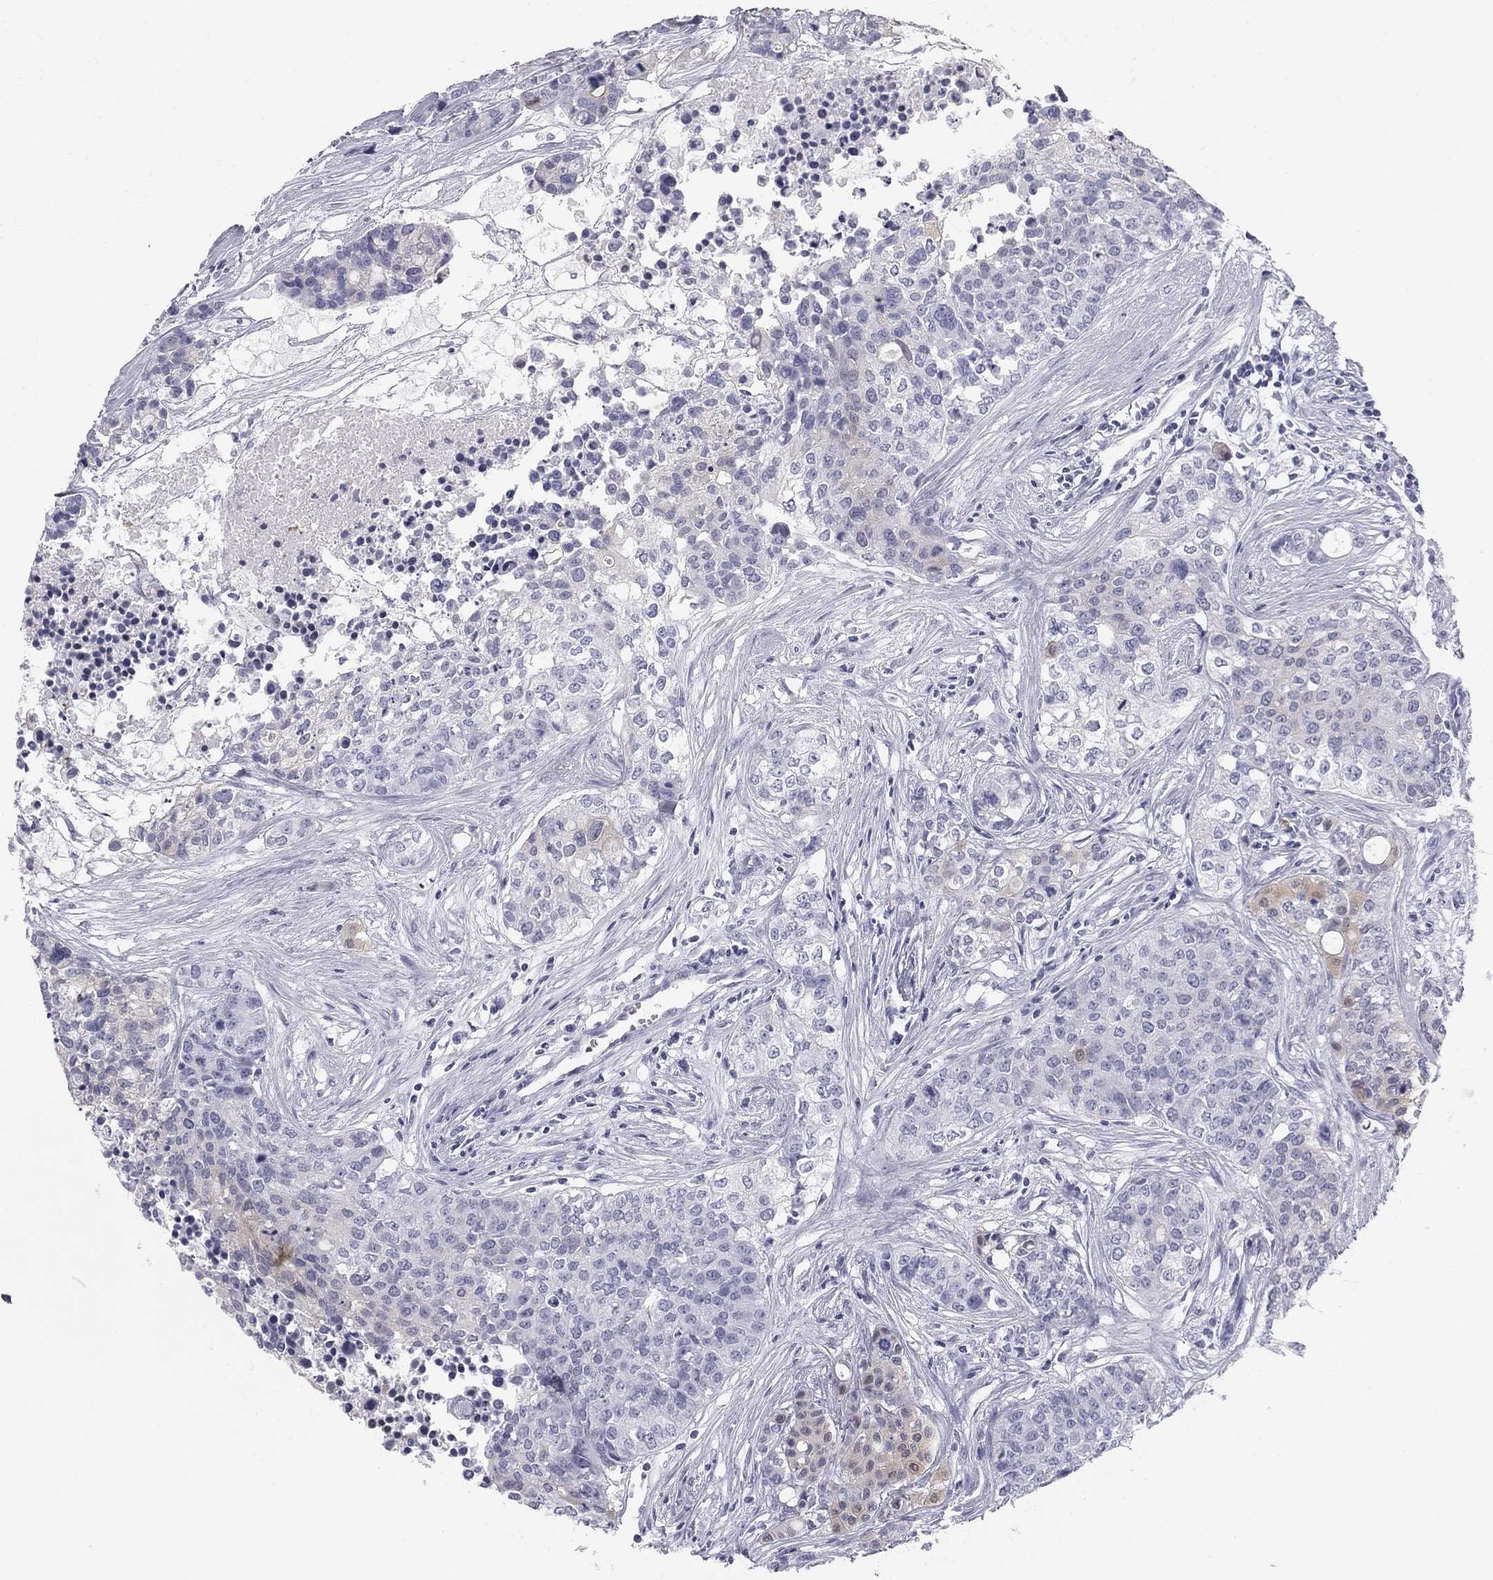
{"staining": {"intensity": "weak", "quantity": "<25%", "location": "cytoplasmic/membranous"}, "tissue": "carcinoid", "cell_type": "Tumor cells", "image_type": "cancer", "snomed": [{"axis": "morphology", "description": "Carcinoid, malignant, NOS"}, {"axis": "topography", "description": "Colon"}], "caption": "High magnification brightfield microscopy of carcinoid stained with DAB (3,3'-diaminobenzidine) (brown) and counterstained with hematoxylin (blue): tumor cells show no significant staining.", "gene": "SULT2B1", "patient": {"sex": "male", "age": 81}}